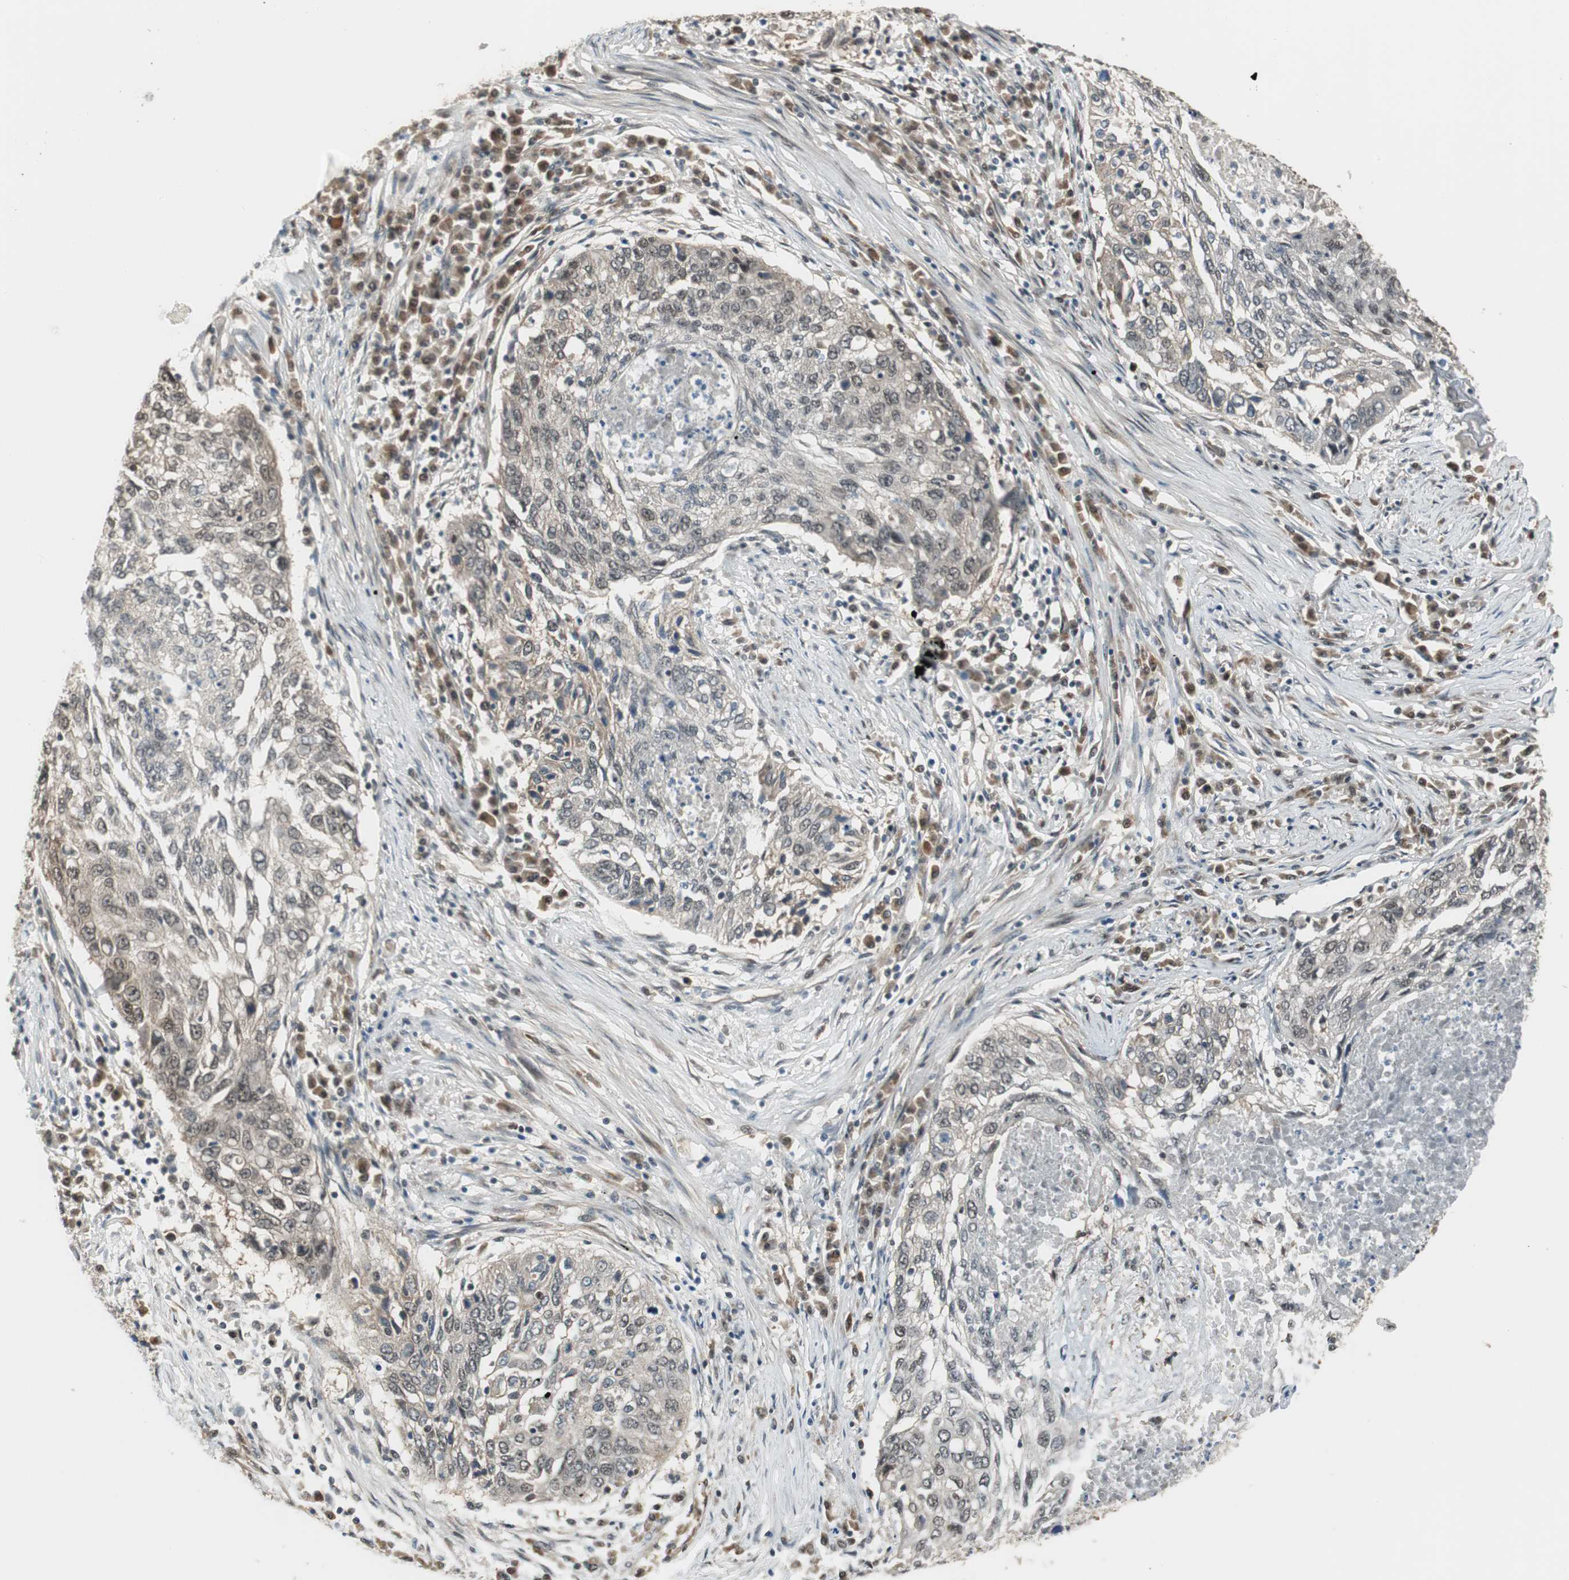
{"staining": {"intensity": "negative", "quantity": "none", "location": "none"}, "tissue": "lung cancer", "cell_type": "Tumor cells", "image_type": "cancer", "snomed": [{"axis": "morphology", "description": "Squamous cell carcinoma, NOS"}, {"axis": "topography", "description": "Lung"}], "caption": "Immunohistochemistry of human lung cancer (squamous cell carcinoma) reveals no expression in tumor cells.", "gene": "IPO5", "patient": {"sex": "female", "age": 63}}